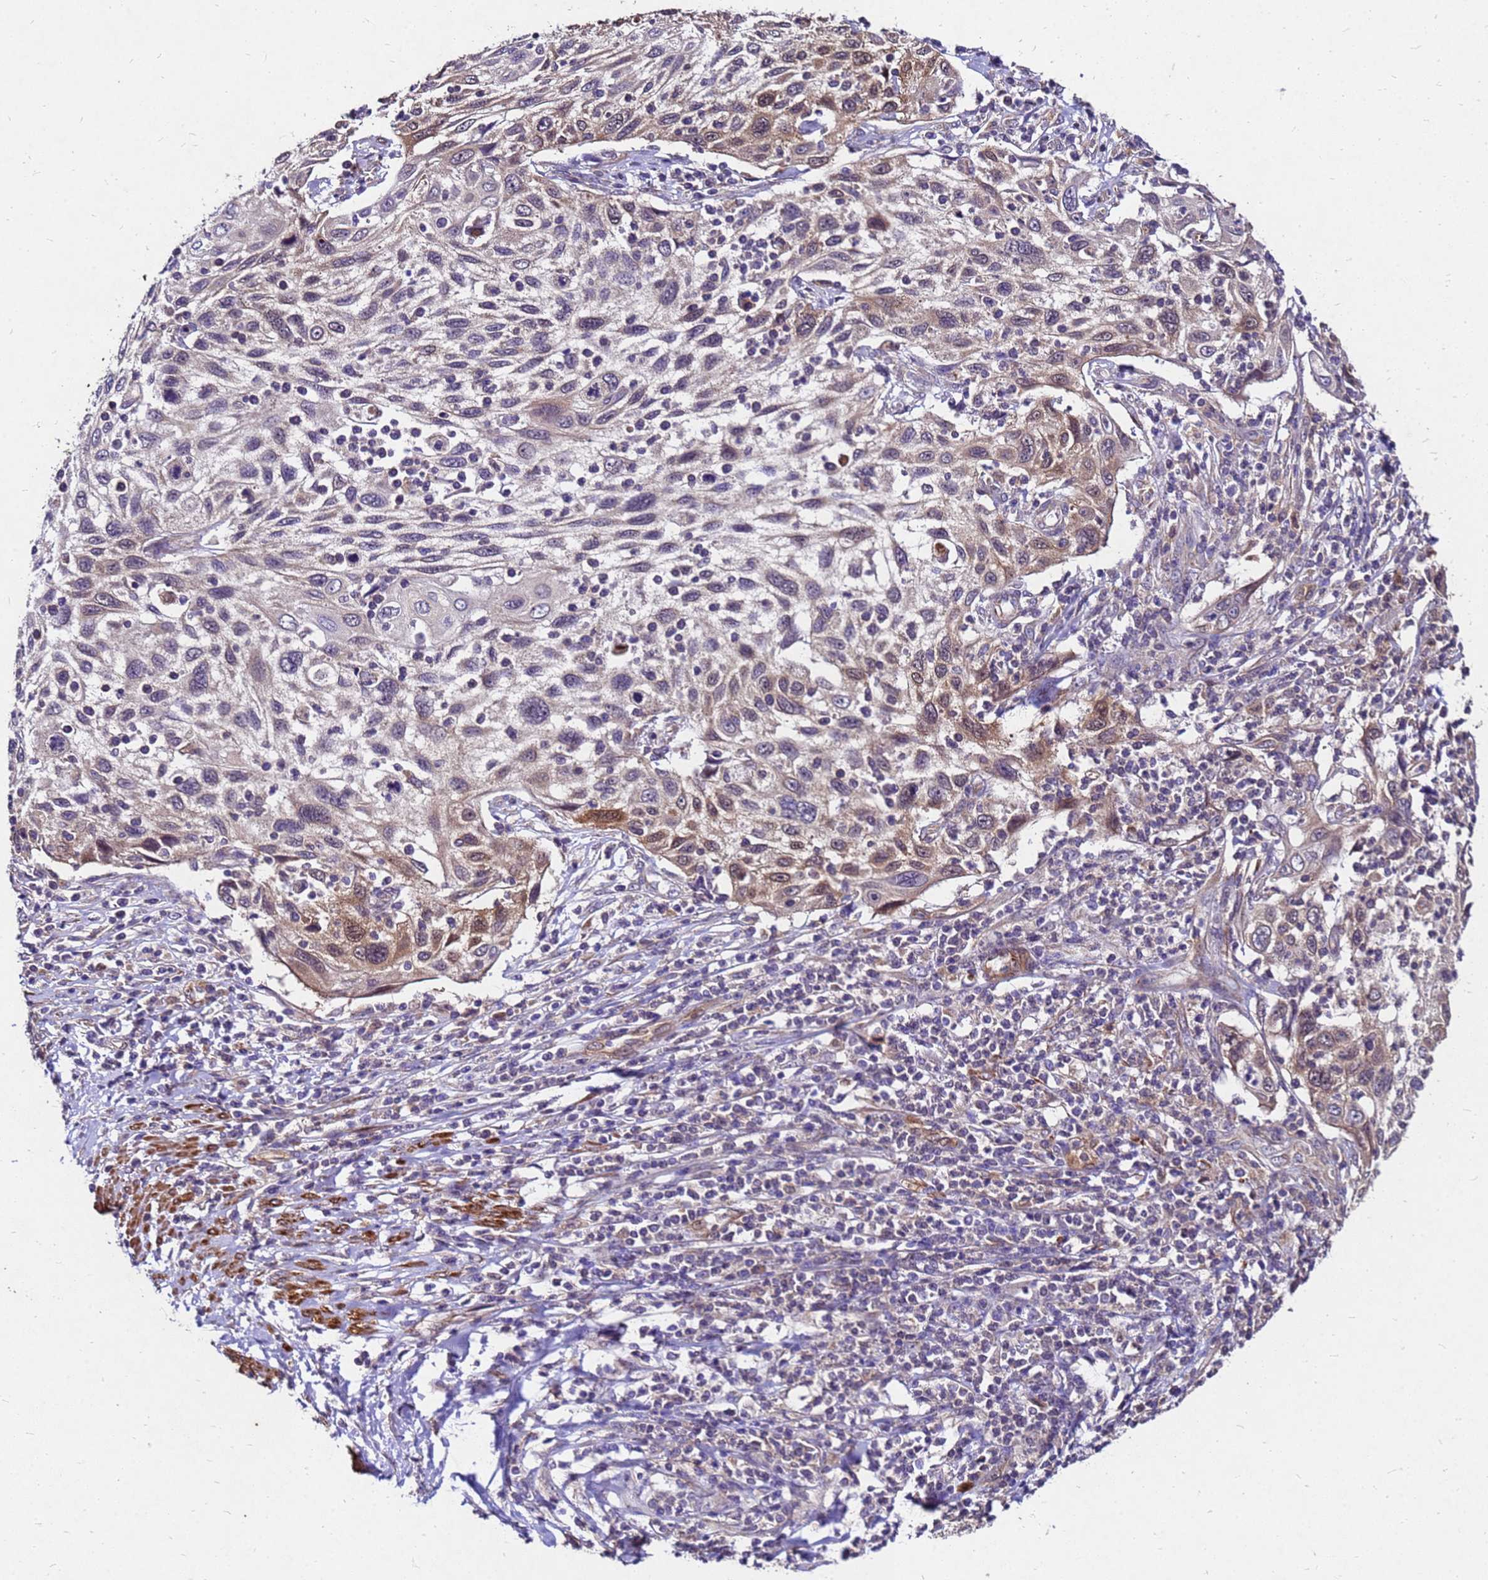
{"staining": {"intensity": "moderate", "quantity": "<25%", "location": "cytoplasmic/membranous"}, "tissue": "cervical cancer", "cell_type": "Tumor cells", "image_type": "cancer", "snomed": [{"axis": "morphology", "description": "Squamous cell carcinoma, NOS"}, {"axis": "topography", "description": "Cervix"}], "caption": "An immunohistochemistry photomicrograph of tumor tissue is shown. Protein staining in brown highlights moderate cytoplasmic/membranous positivity in cervical squamous cell carcinoma within tumor cells.", "gene": "DUSP23", "patient": {"sex": "female", "age": 70}}